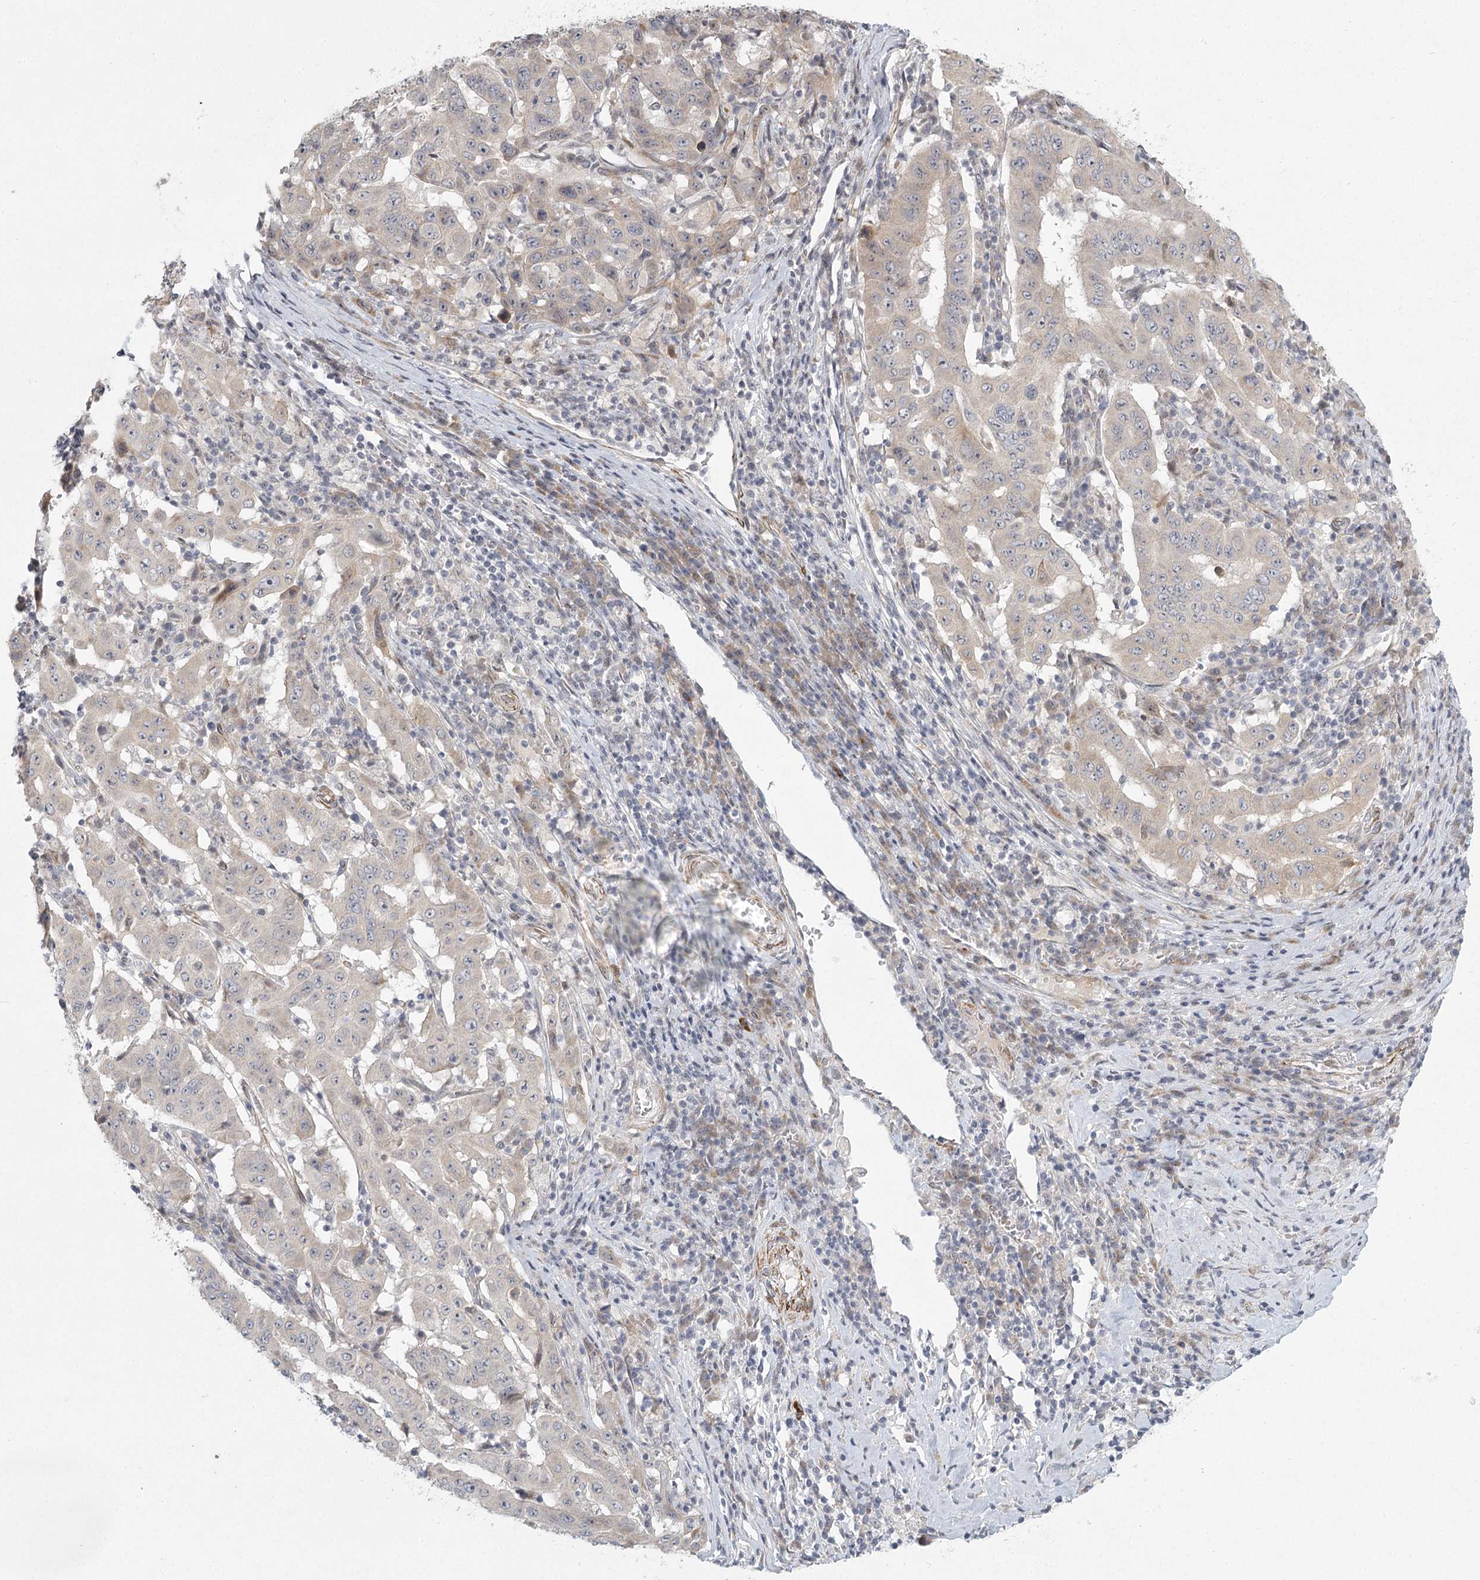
{"staining": {"intensity": "weak", "quantity": "<25%", "location": "cytoplasmic/membranous"}, "tissue": "pancreatic cancer", "cell_type": "Tumor cells", "image_type": "cancer", "snomed": [{"axis": "morphology", "description": "Adenocarcinoma, NOS"}, {"axis": "topography", "description": "Pancreas"}], "caption": "Immunohistochemistry (IHC) micrograph of adenocarcinoma (pancreatic) stained for a protein (brown), which exhibits no expression in tumor cells.", "gene": "MEPE", "patient": {"sex": "male", "age": 63}}